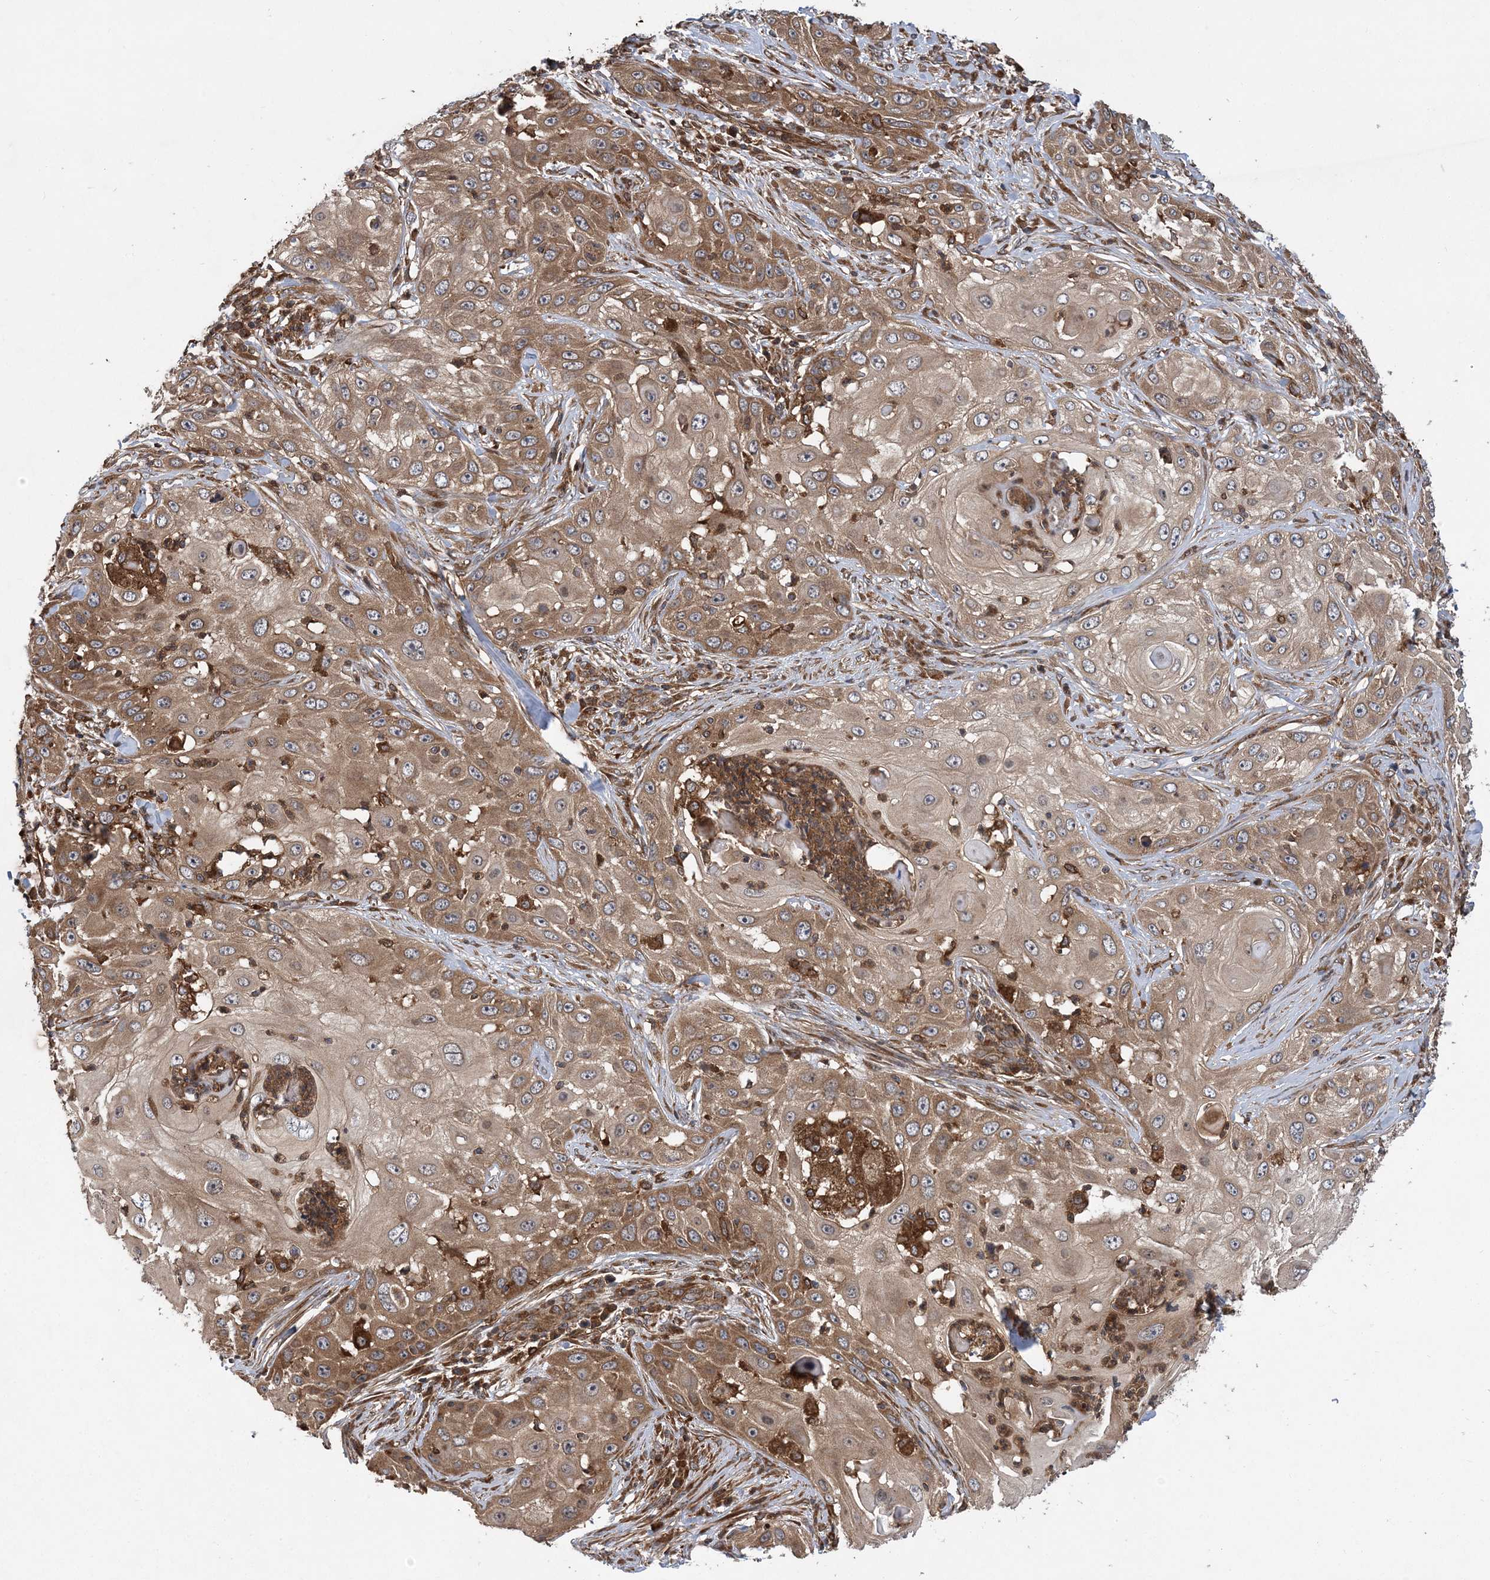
{"staining": {"intensity": "moderate", "quantity": ">75%", "location": "cytoplasmic/membranous"}, "tissue": "skin cancer", "cell_type": "Tumor cells", "image_type": "cancer", "snomed": [{"axis": "morphology", "description": "Squamous cell carcinoma, NOS"}, {"axis": "topography", "description": "Skin"}], "caption": "Protein analysis of skin cancer (squamous cell carcinoma) tissue demonstrates moderate cytoplasmic/membranous staining in about >75% of tumor cells.", "gene": "ATG3", "patient": {"sex": "female", "age": 44}}